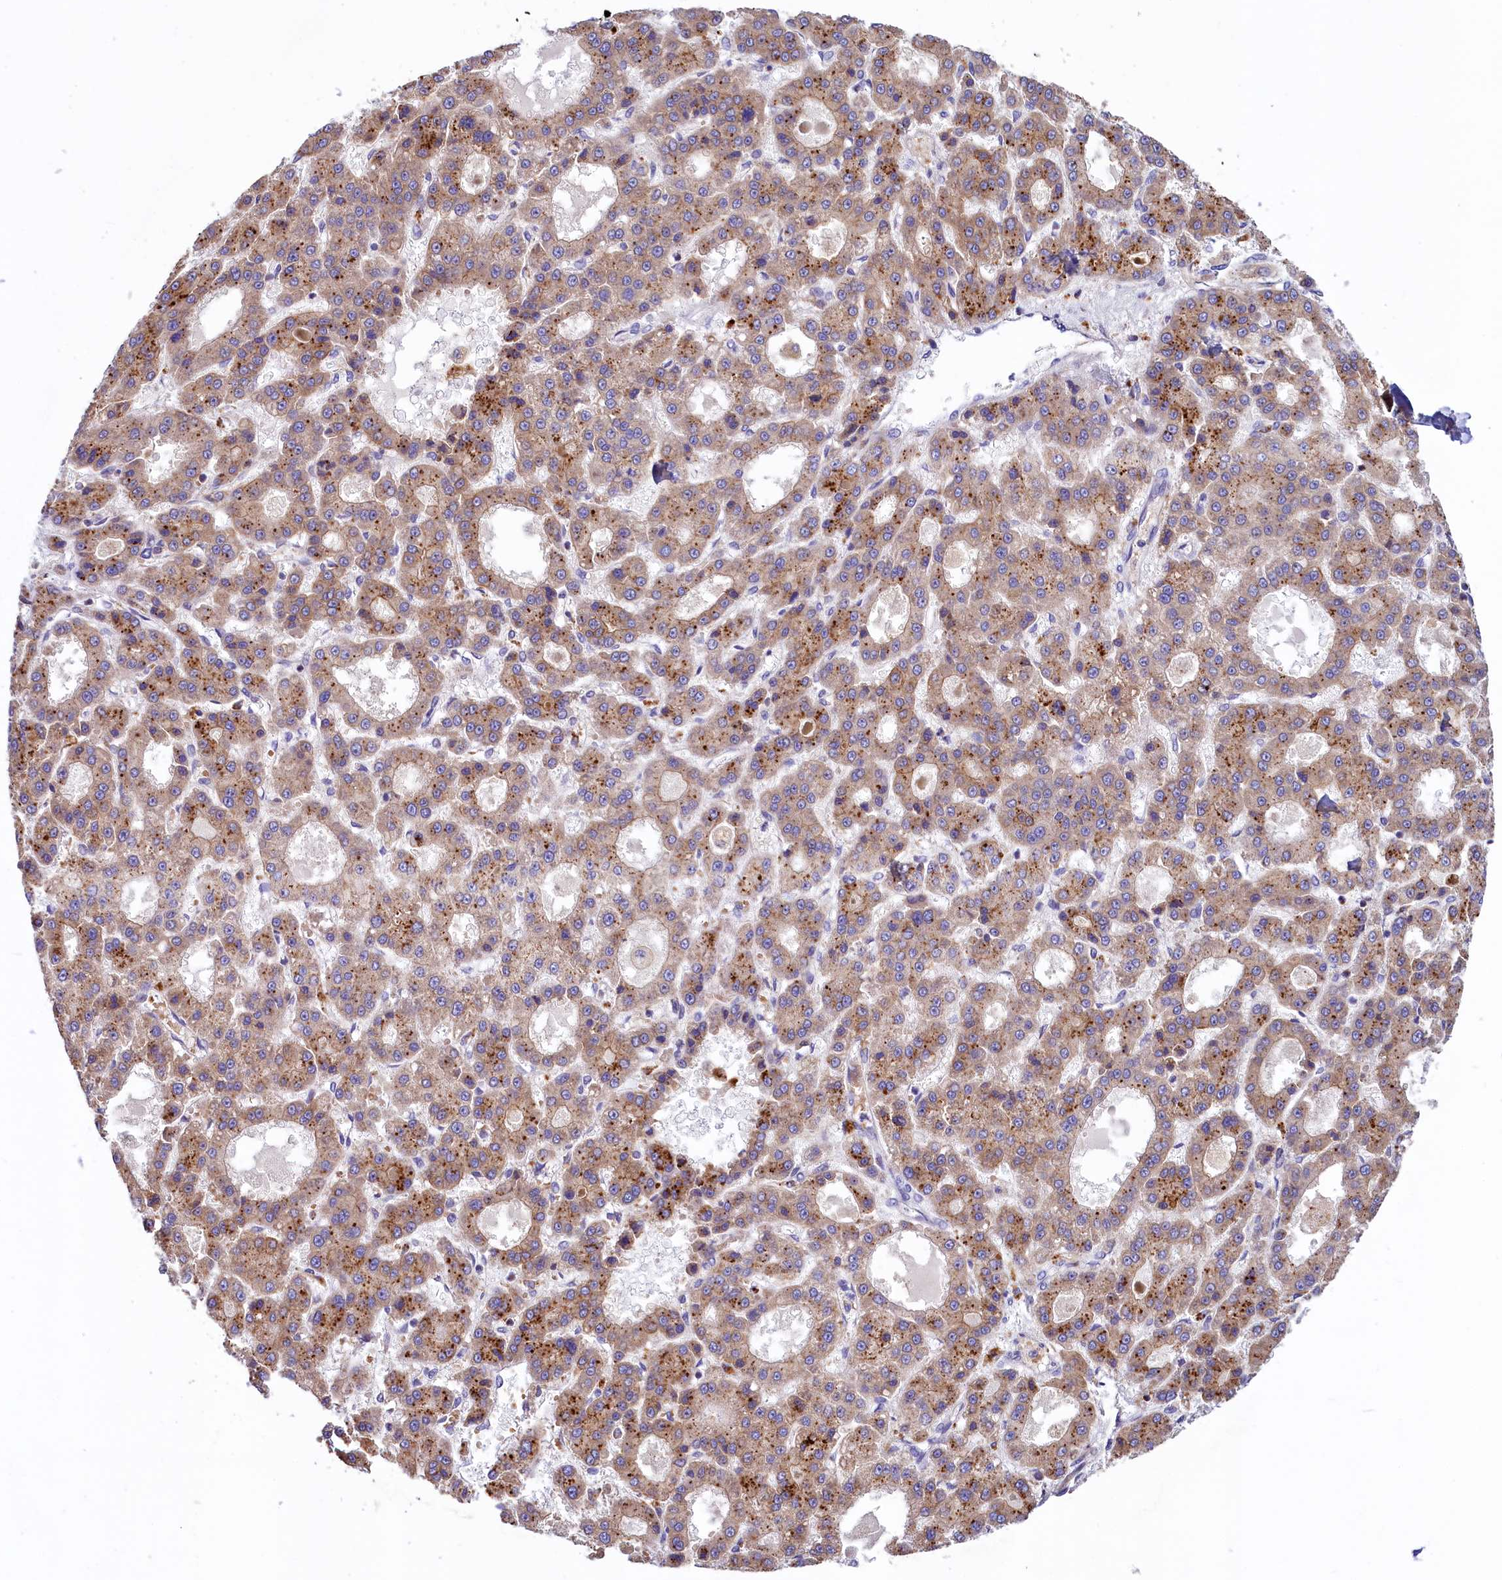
{"staining": {"intensity": "moderate", "quantity": "25%-75%", "location": "cytoplasmic/membranous"}, "tissue": "liver cancer", "cell_type": "Tumor cells", "image_type": "cancer", "snomed": [{"axis": "morphology", "description": "Carcinoma, Hepatocellular, NOS"}, {"axis": "topography", "description": "Liver"}], "caption": "Brown immunohistochemical staining in human liver cancer (hepatocellular carcinoma) displays moderate cytoplasmic/membranous positivity in approximately 25%-75% of tumor cells.", "gene": "HPS6", "patient": {"sex": "male", "age": 70}}